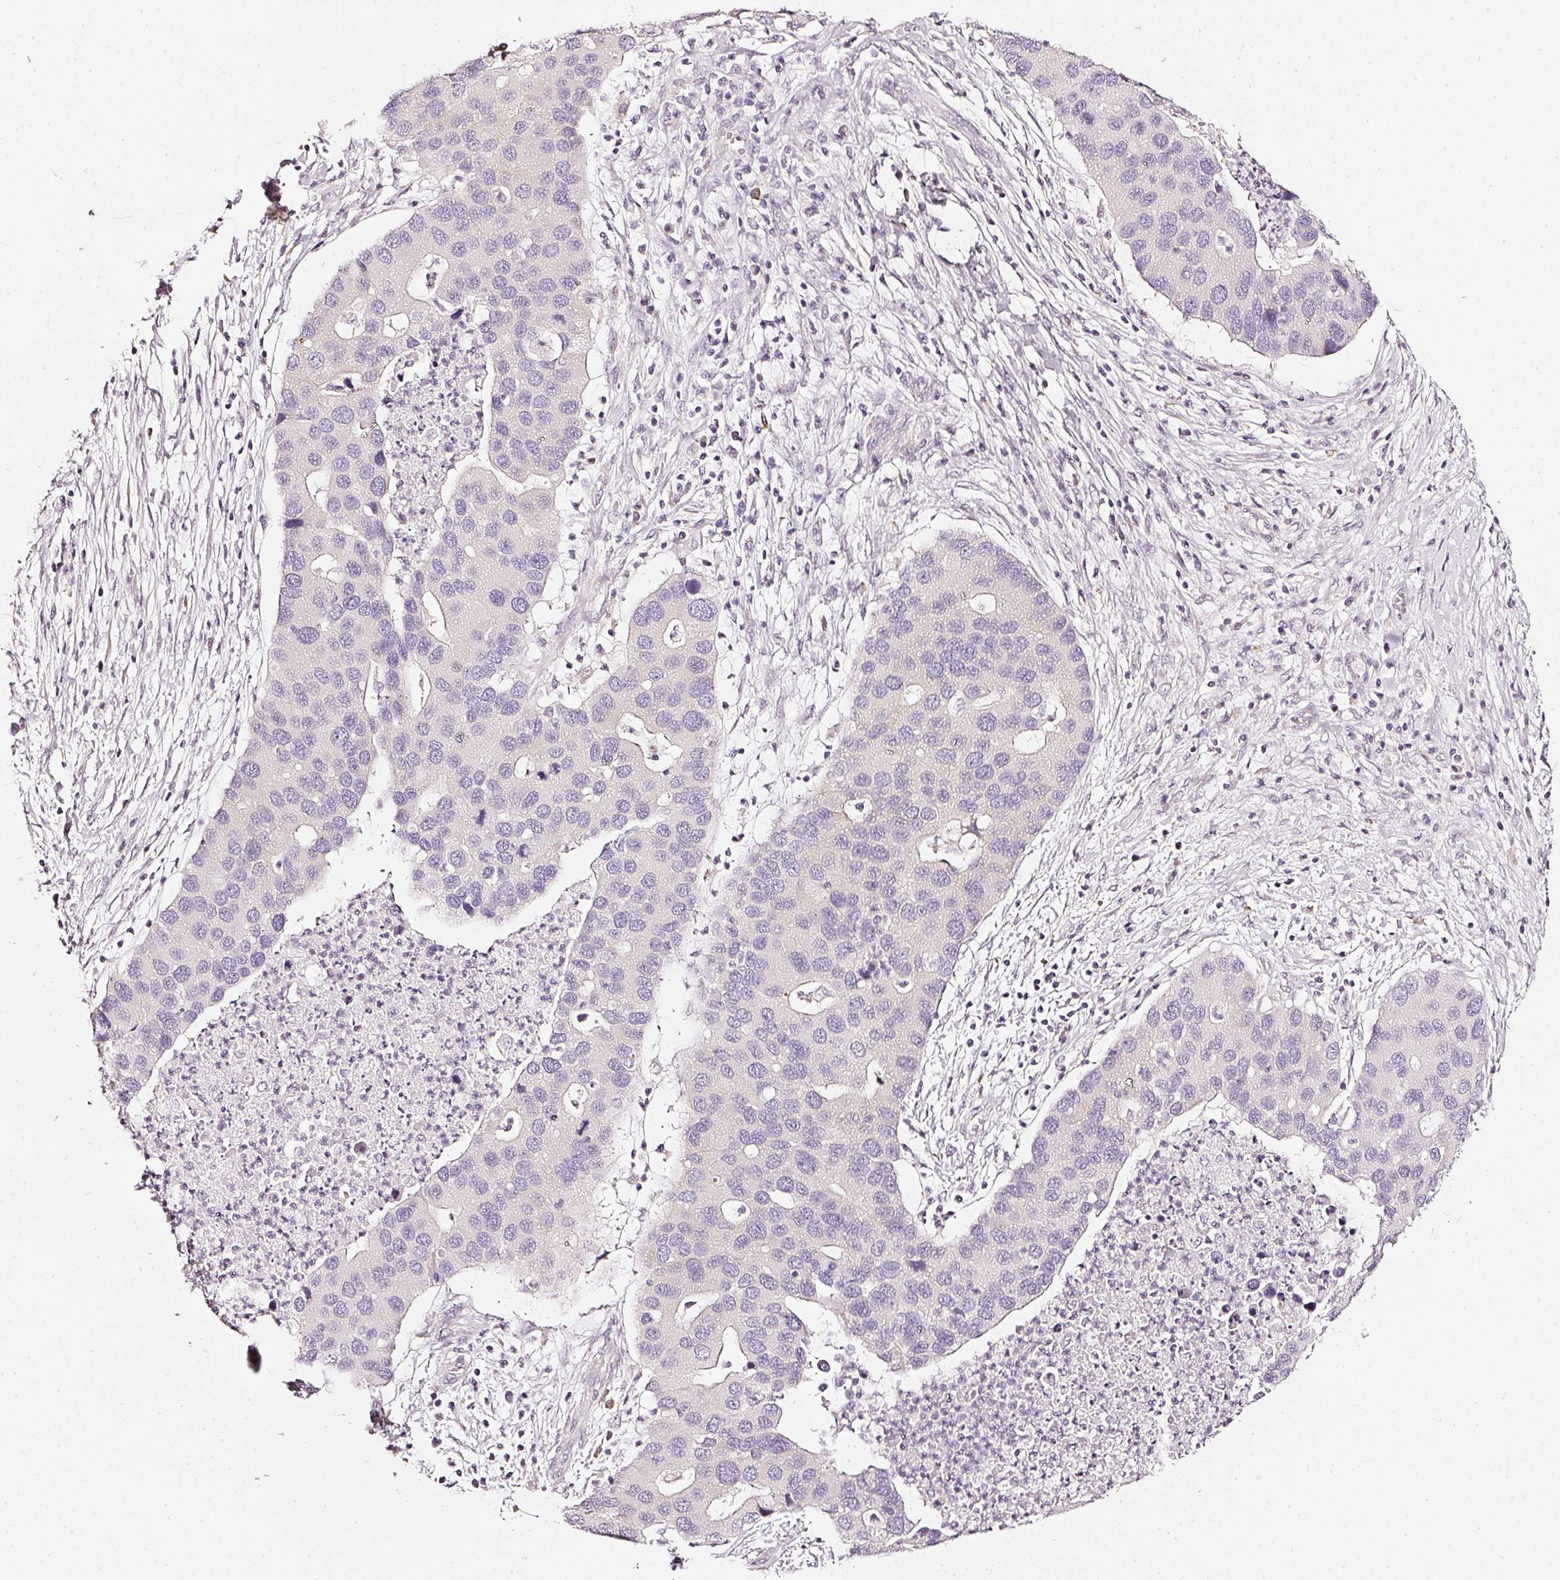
{"staining": {"intensity": "negative", "quantity": "none", "location": "none"}, "tissue": "lung cancer", "cell_type": "Tumor cells", "image_type": "cancer", "snomed": [{"axis": "morphology", "description": "Aneuploidy"}, {"axis": "morphology", "description": "Adenocarcinoma, NOS"}, {"axis": "topography", "description": "Lymph node"}, {"axis": "topography", "description": "Lung"}], "caption": "DAB immunohistochemical staining of lung cancer reveals no significant expression in tumor cells.", "gene": "CNP", "patient": {"sex": "female", "age": 74}}